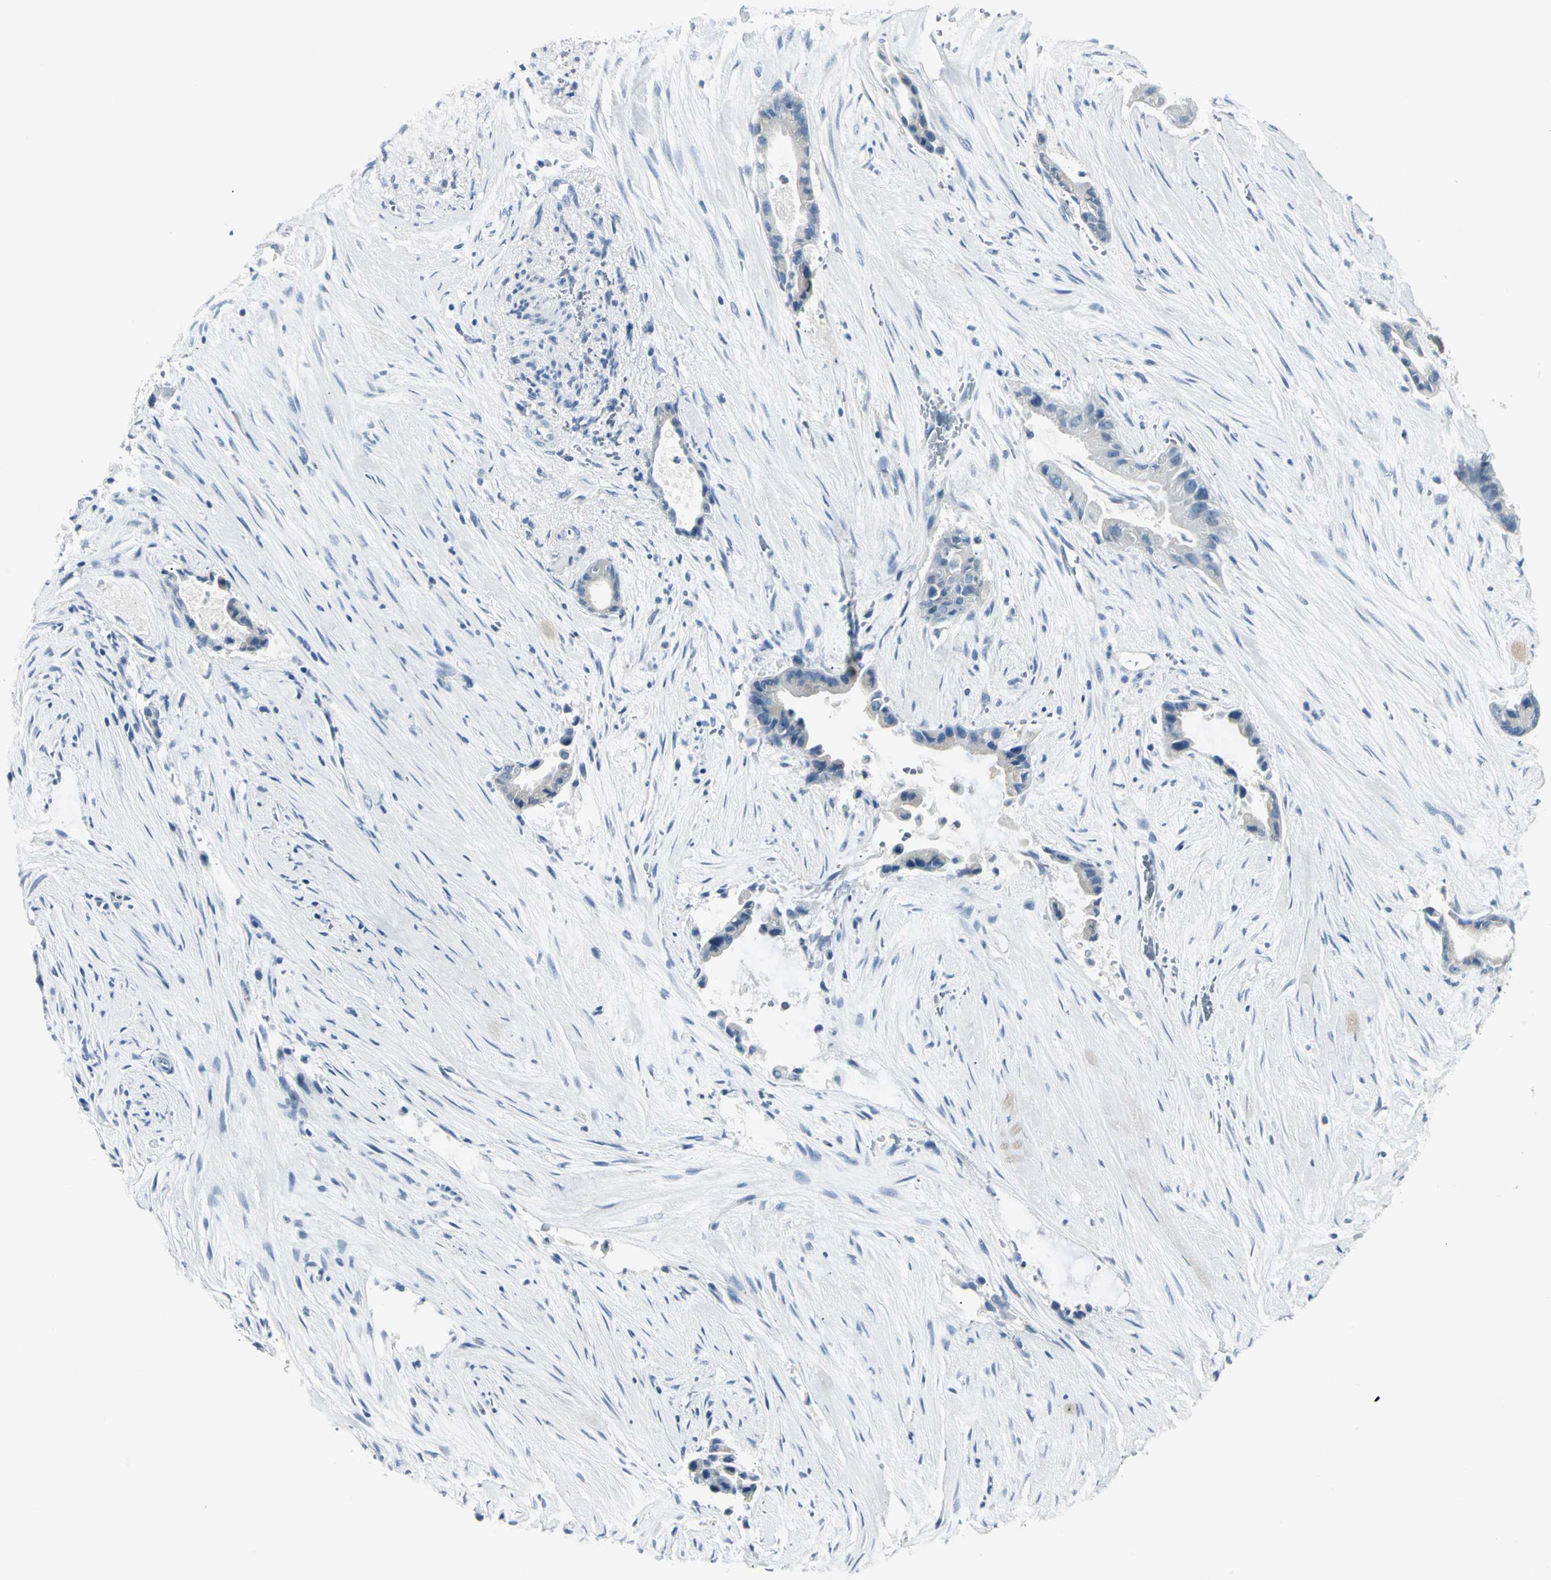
{"staining": {"intensity": "negative", "quantity": "none", "location": "none"}, "tissue": "liver cancer", "cell_type": "Tumor cells", "image_type": "cancer", "snomed": [{"axis": "morphology", "description": "Cholangiocarcinoma"}, {"axis": "topography", "description": "Liver"}], "caption": "Cholangiocarcinoma (liver) was stained to show a protein in brown. There is no significant positivity in tumor cells. Nuclei are stained in blue.", "gene": "RIPOR1", "patient": {"sex": "female", "age": 55}}